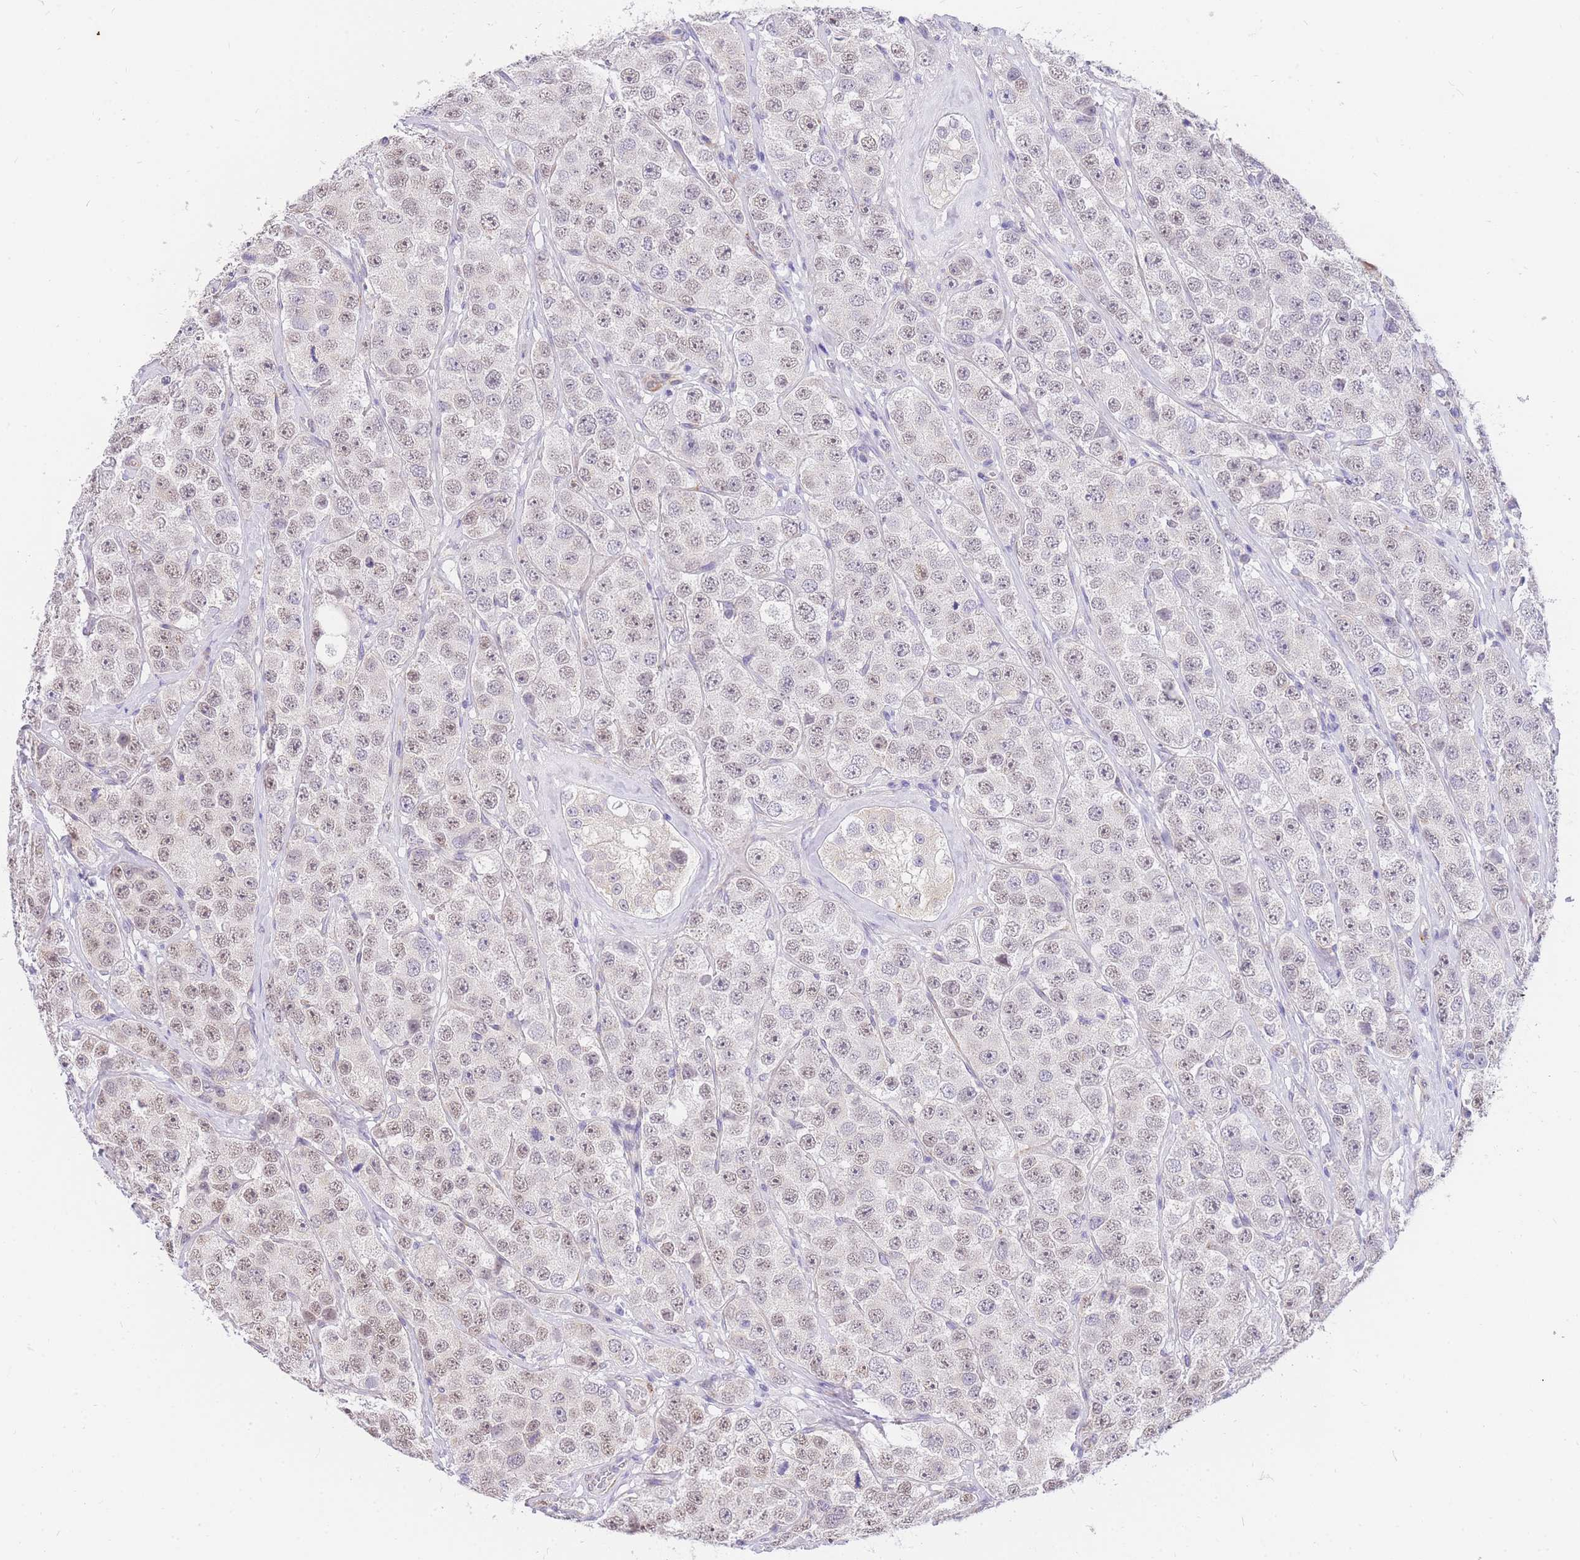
{"staining": {"intensity": "weak", "quantity": "25%-75%", "location": "nuclear"}, "tissue": "testis cancer", "cell_type": "Tumor cells", "image_type": "cancer", "snomed": [{"axis": "morphology", "description": "Seminoma, NOS"}, {"axis": "topography", "description": "Testis"}], "caption": "IHC staining of testis seminoma, which demonstrates low levels of weak nuclear positivity in about 25%-75% of tumor cells indicating weak nuclear protein expression. The staining was performed using DAB (brown) for protein detection and nuclei were counterstained in hematoxylin (blue).", "gene": "S100PBP", "patient": {"sex": "male", "age": 28}}